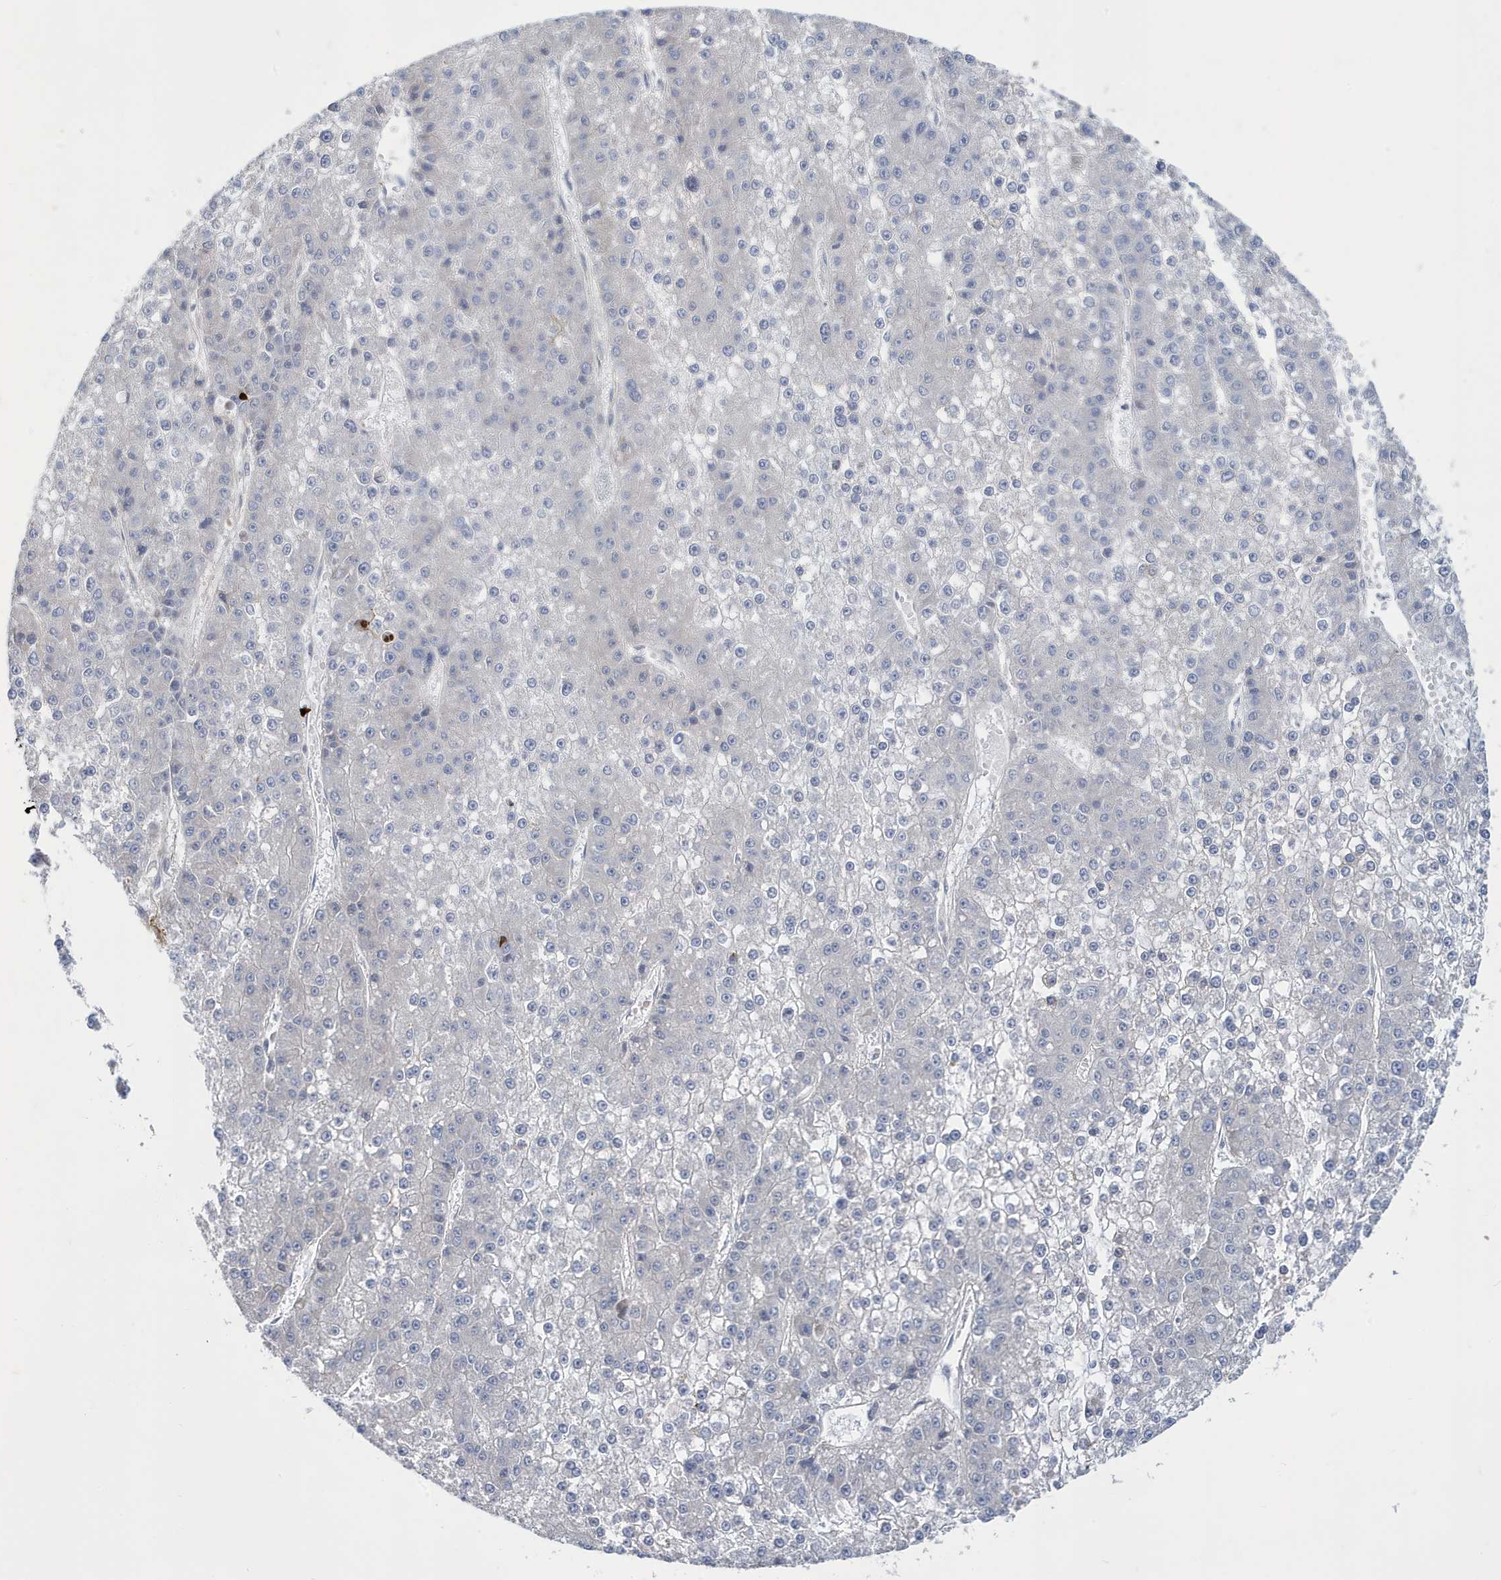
{"staining": {"intensity": "negative", "quantity": "none", "location": "none"}, "tissue": "liver cancer", "cell_type": "Tumor cells", "image_type": "cancer", "snomed": [{"axis": "morphology", "description": "Carcinoma, Hepatocellular, NOS"}, {"axis": "topography", "description": "Liver"}], "caption": "A histopathology image of human liver hepatocellular carcinoma is negative for staining in tumor cells. Brightfield microscopy of immunohistochemistry (IHC) stained with DAB (3,3'-diaminobenzidine) (brown) and hematoxylin (blue), captured at high magnification.", "gene": "ZNF654", "patient": {"sex": "female", "age": 73}}